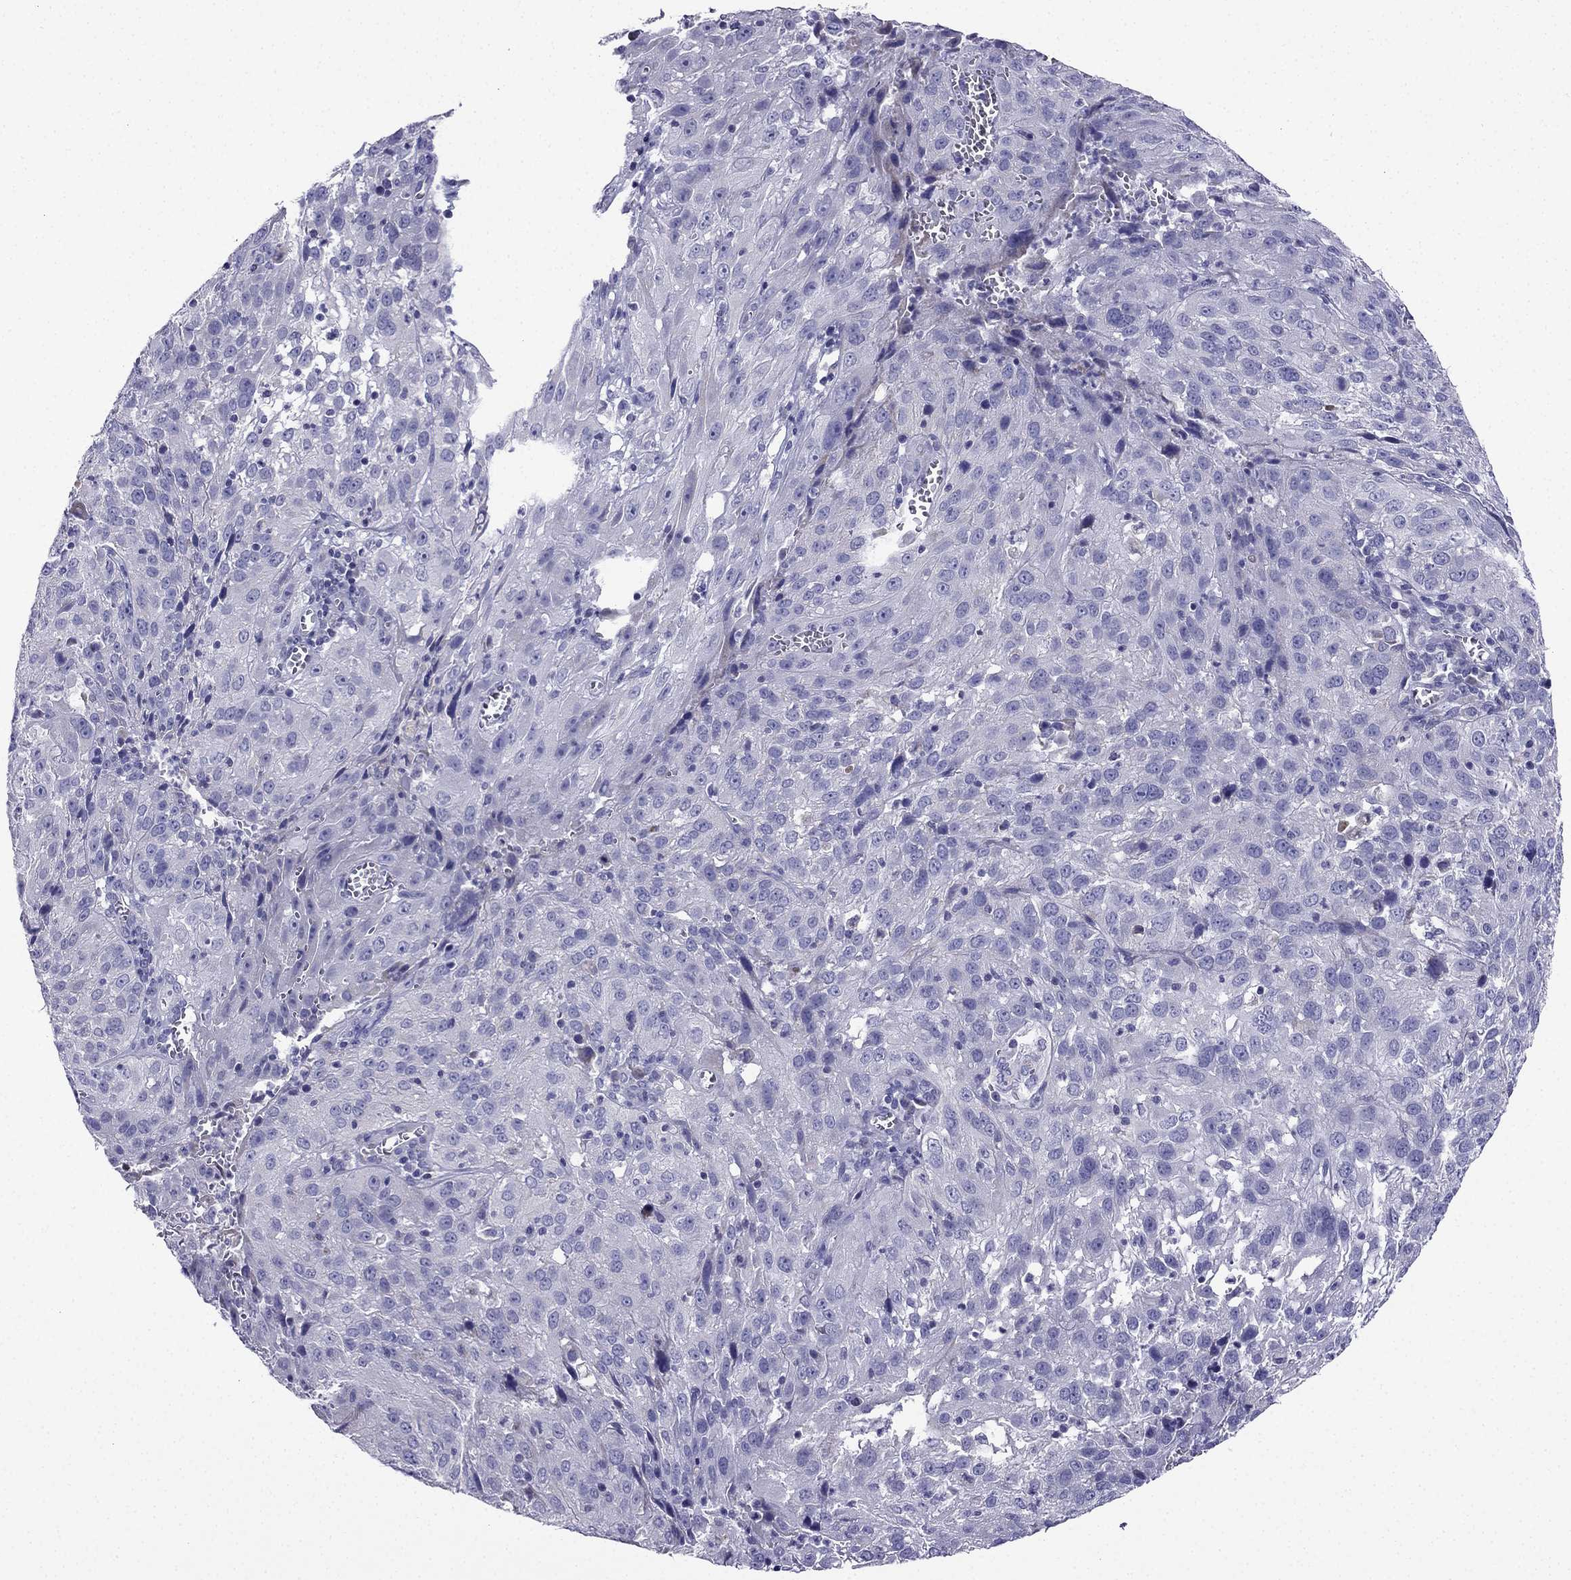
{"staining": {"intensity": "negative", "quantity": "none", "location": "none"}, "tissue": "cervical cancer", "cell_type": "Tumor cells", "image_type": "cancer", "snomed": [{"axis": "morphology", "description": "Squamous cell carcinoma, NOS"}, {"axis": "topography", "description": "Cervix"}], "caption": "There is no significant positivity in tumor cells of cervical cancer.", "gene": "KIF5A", "patient": {"sex": "female", "age": 32}}